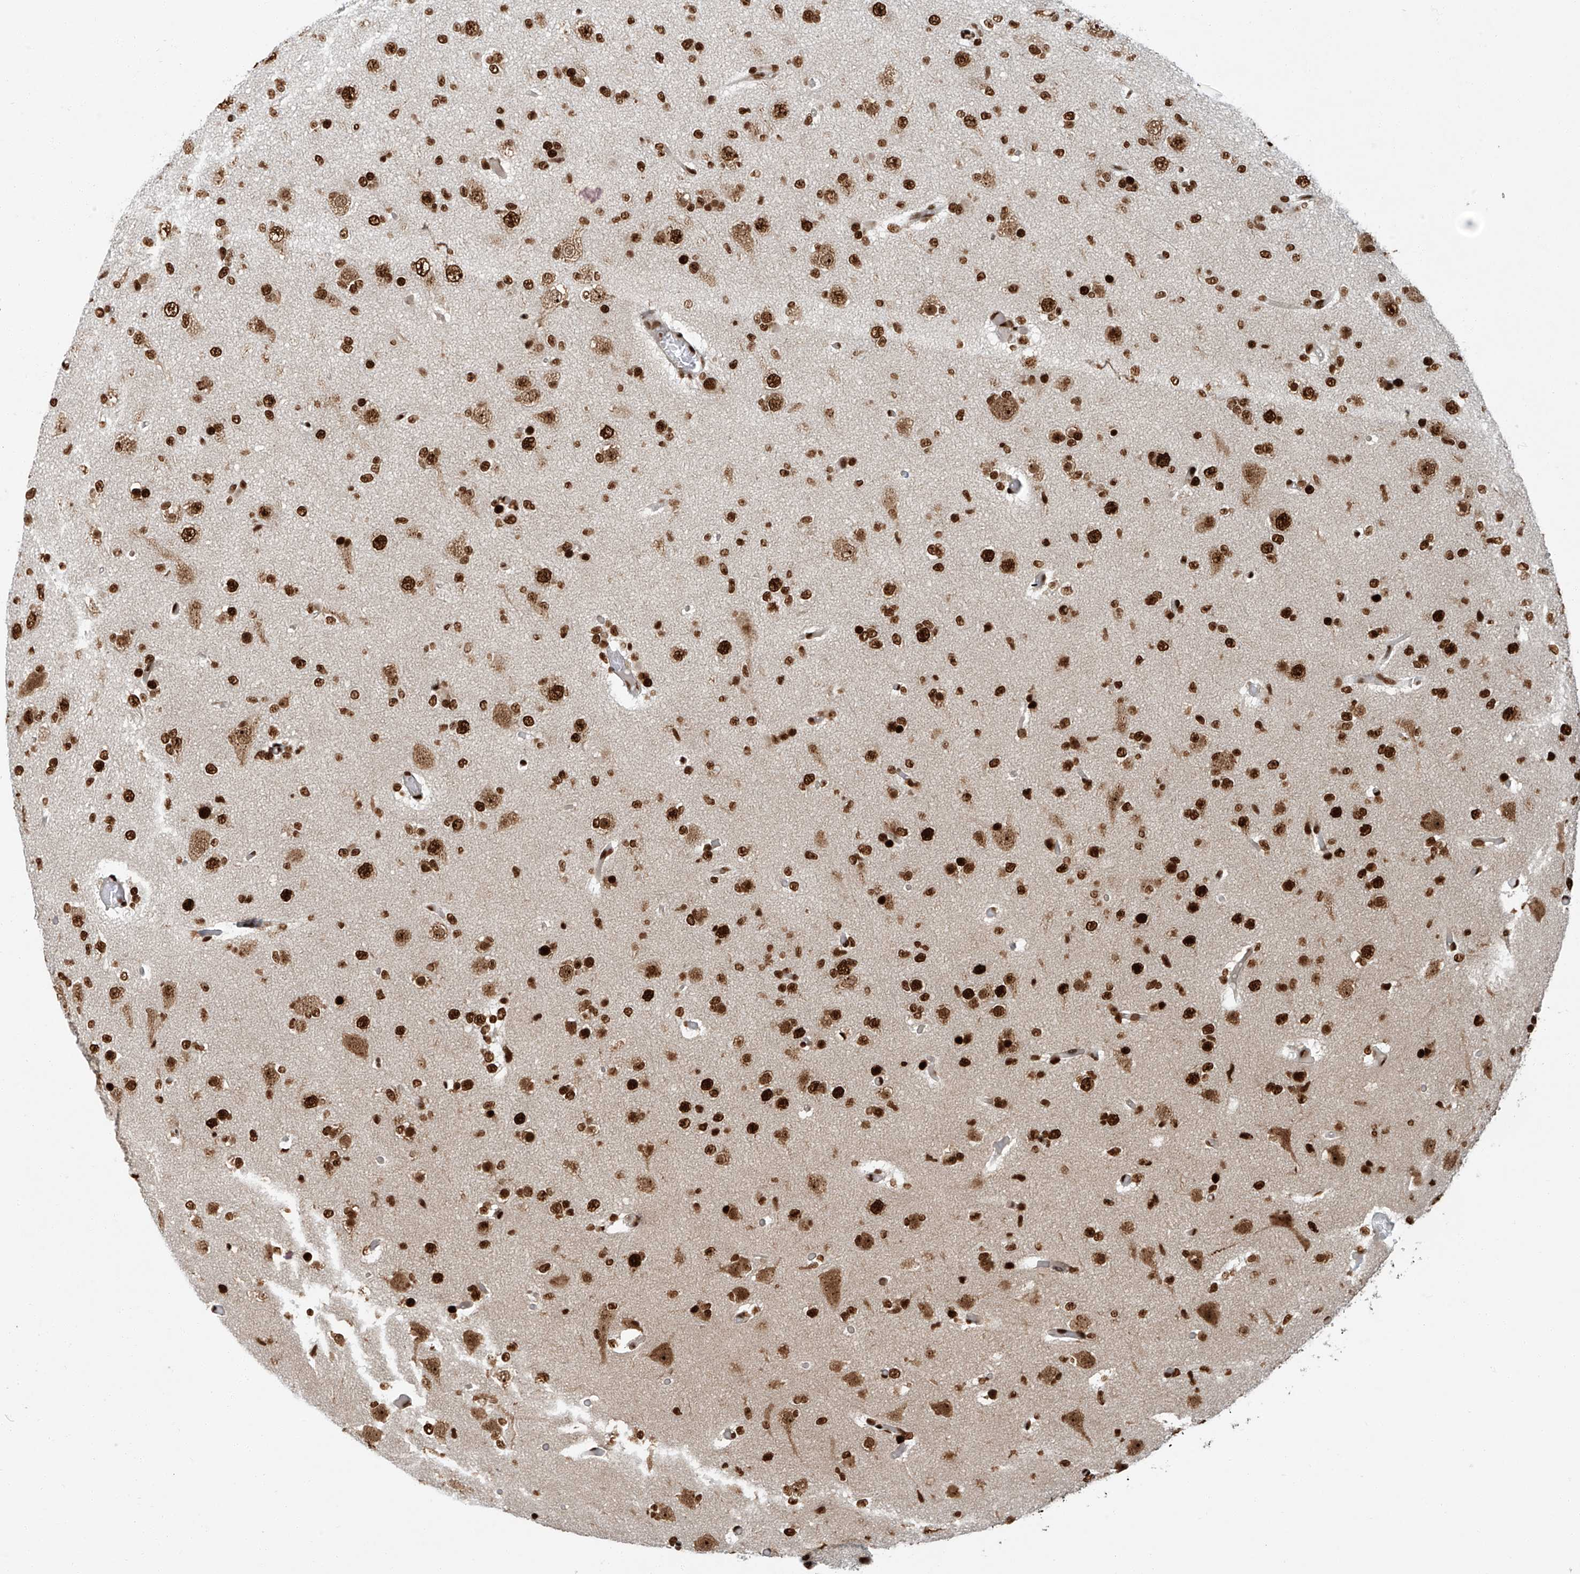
{"staining": {"intensity": "strong", "quantity": ">75%", "location": "nuclear"}, "tissue": "glioma", "cell_type": "Tumor cells", "image_type": "cancer", "snomed": [{"axis": "morphology", "description": "Glioma, malignant, Low grade"}, {"axis": "topography", "description": "Brain"}], "caption": "Protein expression analysis of human glioma reveals strong nuclear positivity in approximately >75% of tumor cells.", "gene": "FAM193B", "patient": {"sex": "female", "age": 22}}